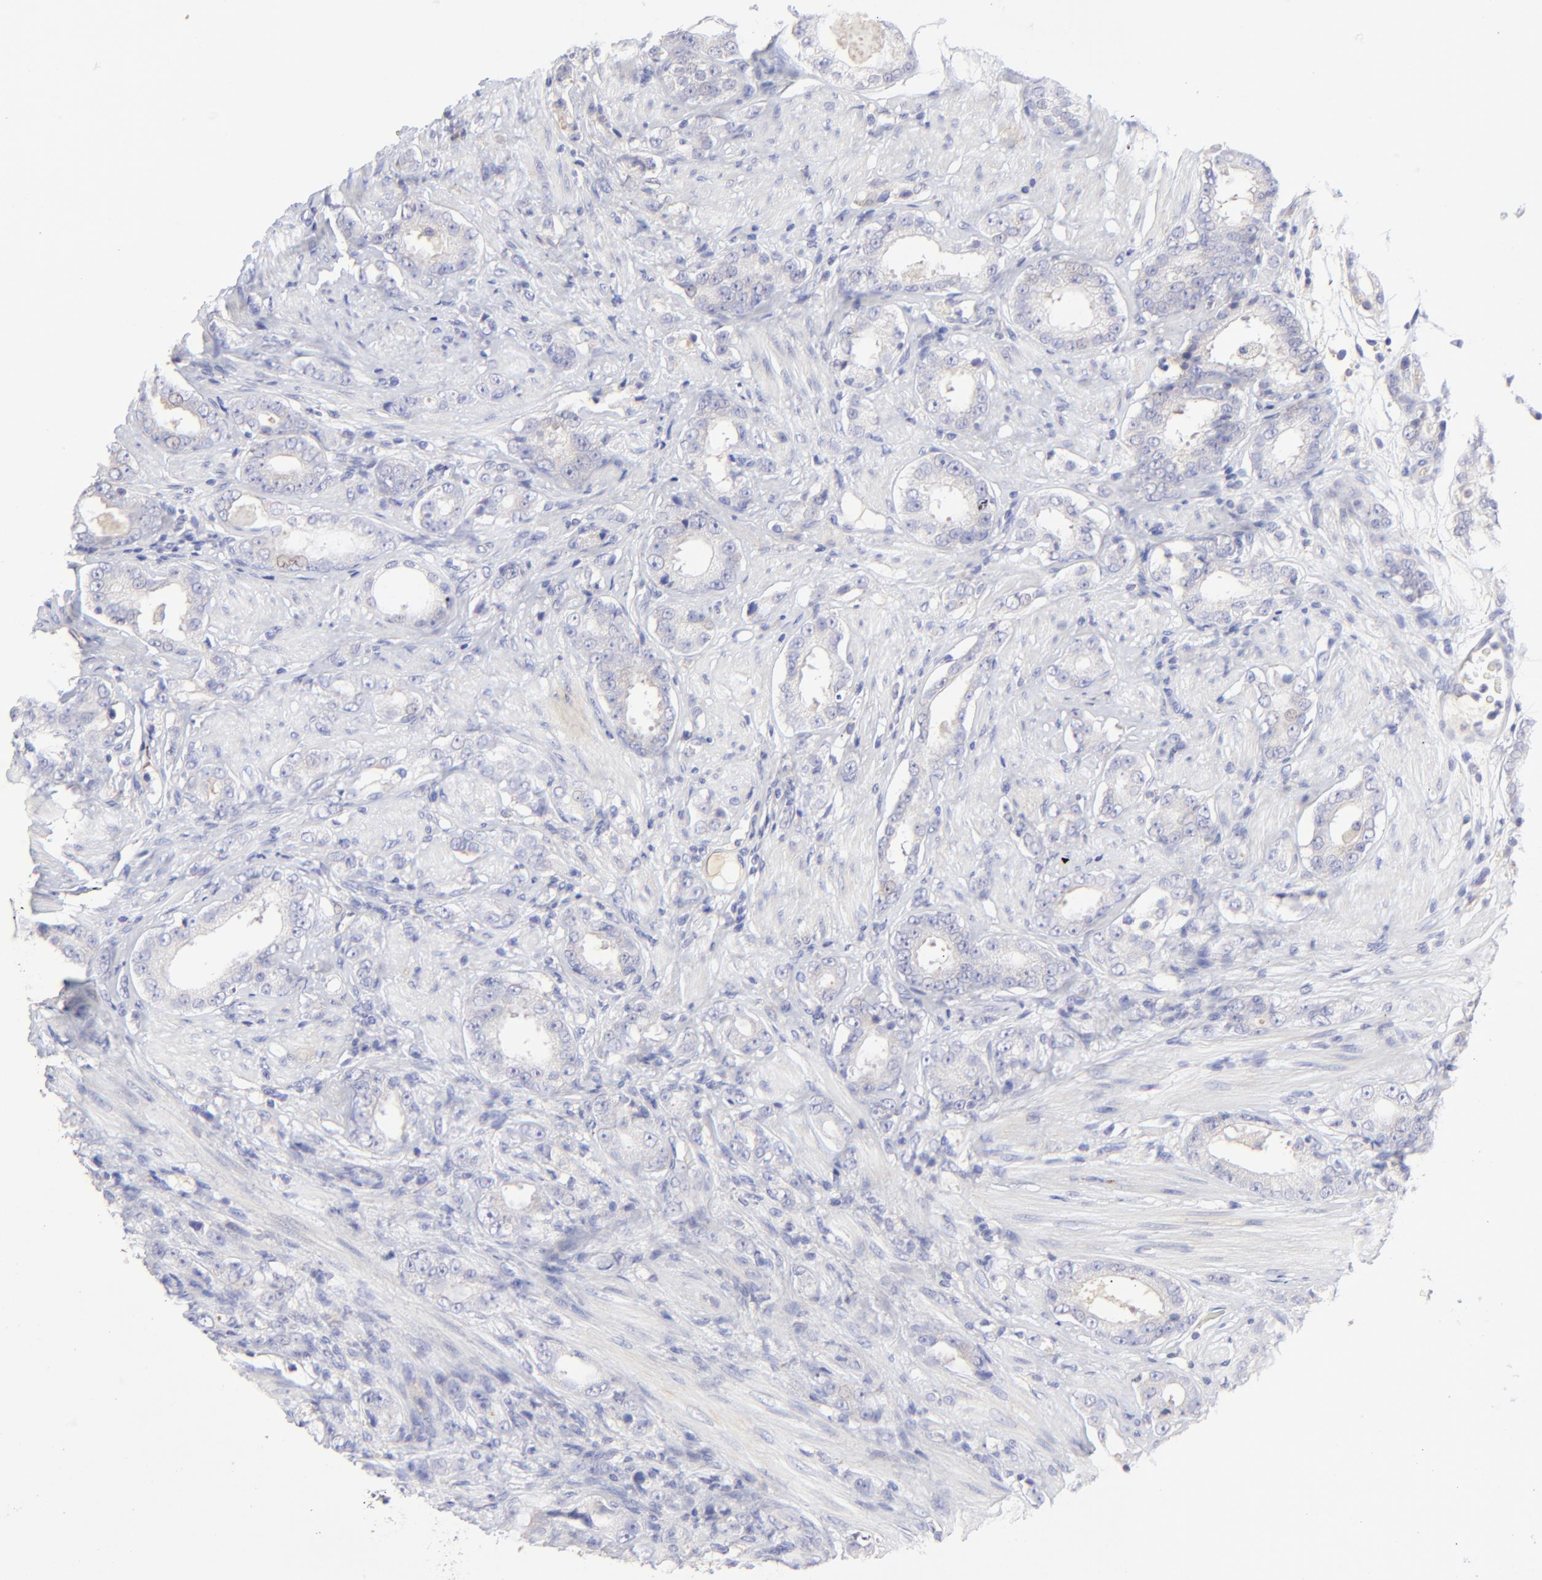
{"staining": {"intensity": "negative", "quantity": "none", "location": "none"}, "tissue": "prostate cancer", "cell_type": "Tumor cells", "image_type": "cancer", "snomed": [{"axis": "morphology", "description": "Adenocarcinoma, Medium grade"}, {"axis": "topography", "description": "Prostate"}], "caption": "IHC image of human prostate cancer (medium-grade adenocarcinoma) stained for a protein (brown), which shows no expression in tumor cells.", "gene": "LHFPL1", "patient": {"sex": "male", "age": 53}}